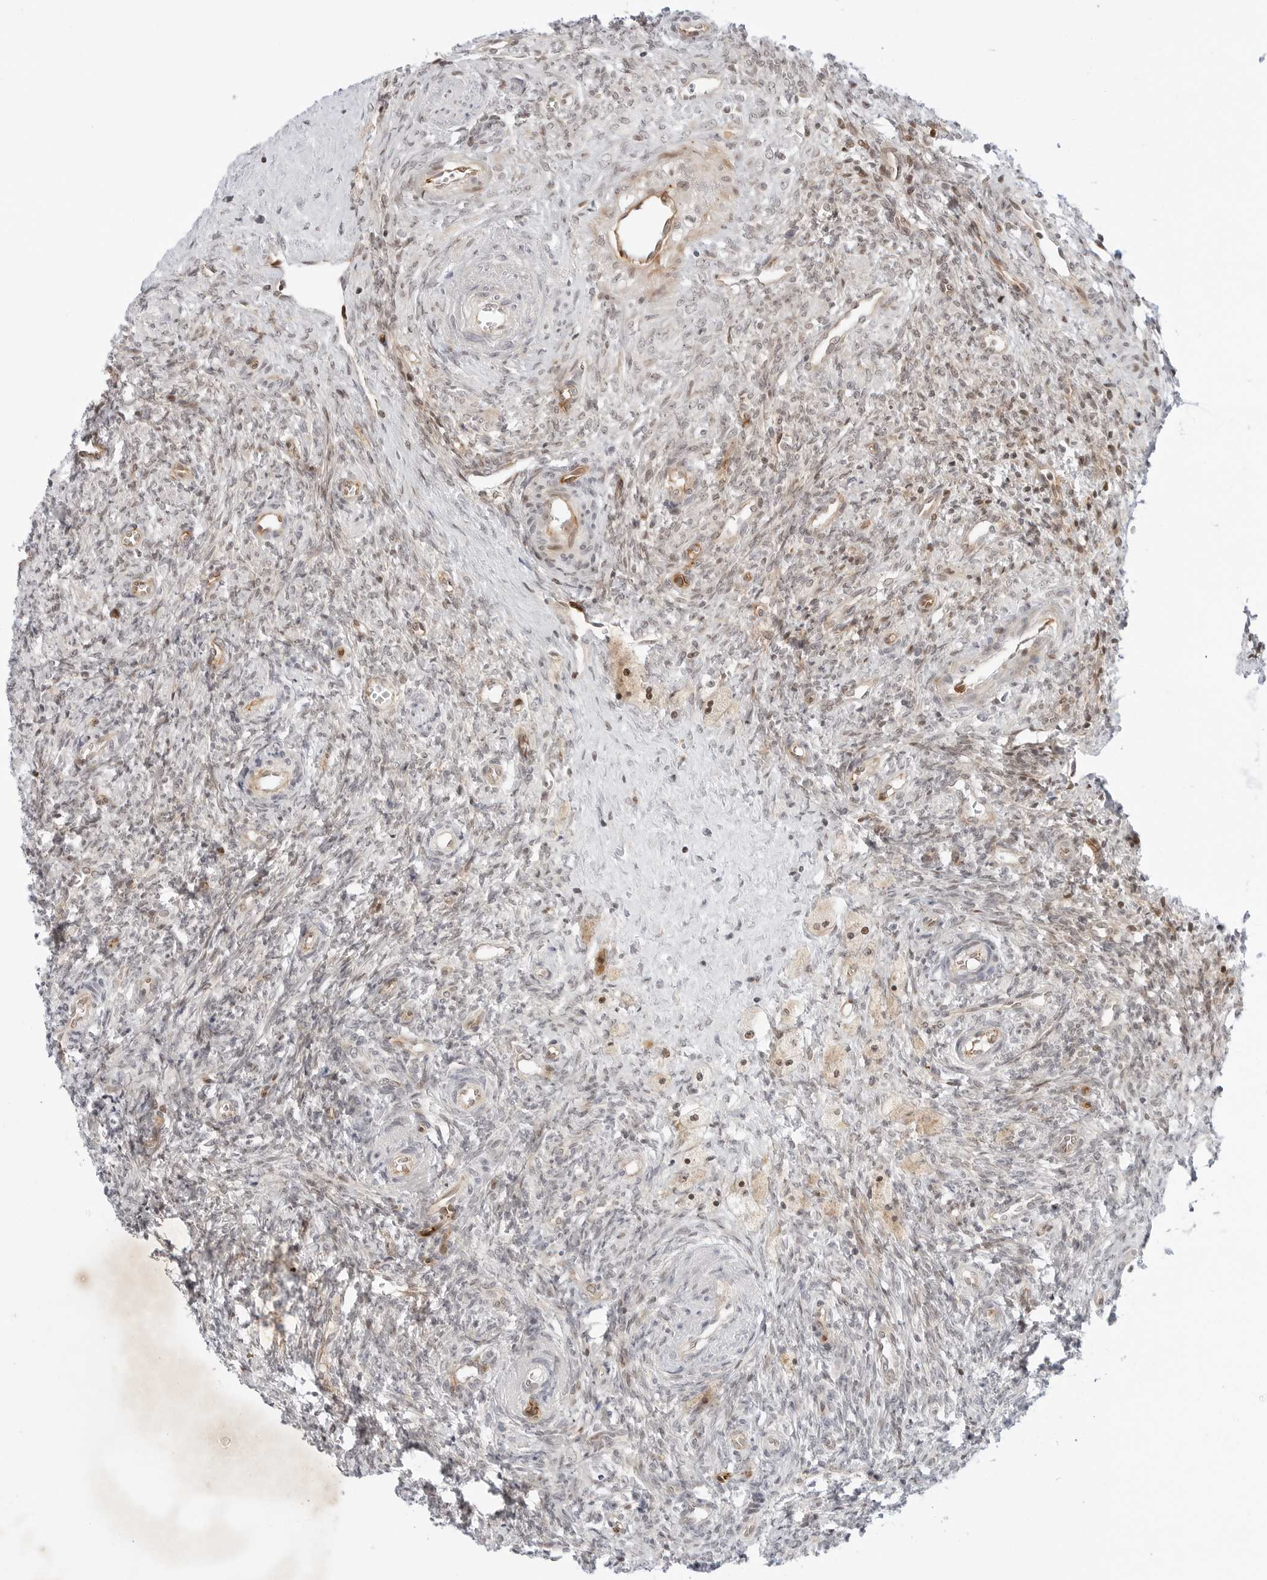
{"staining": {"intensity": "negative", "quantity": "none", "location": "none"}, "tissue": "ovary", "cell_type": "Ovarian stroma cells", "image_type": "normal", "snomed": [{"axis": "morphology", "description": "Normal tissue, NOS"}, {"axis": "topography", "description": "Ovary"}], "caption": "High power microscopy histopathology image of an IHC photomicrograph of benign ovary, revealing no significant expression in ovarian stroma cells. (DAB (3,3'-diaminobenzidine) IHC with hematoxylin counter stain).", "gene": "ZNF613", "patient": {"sex": "female", "age": 41}}